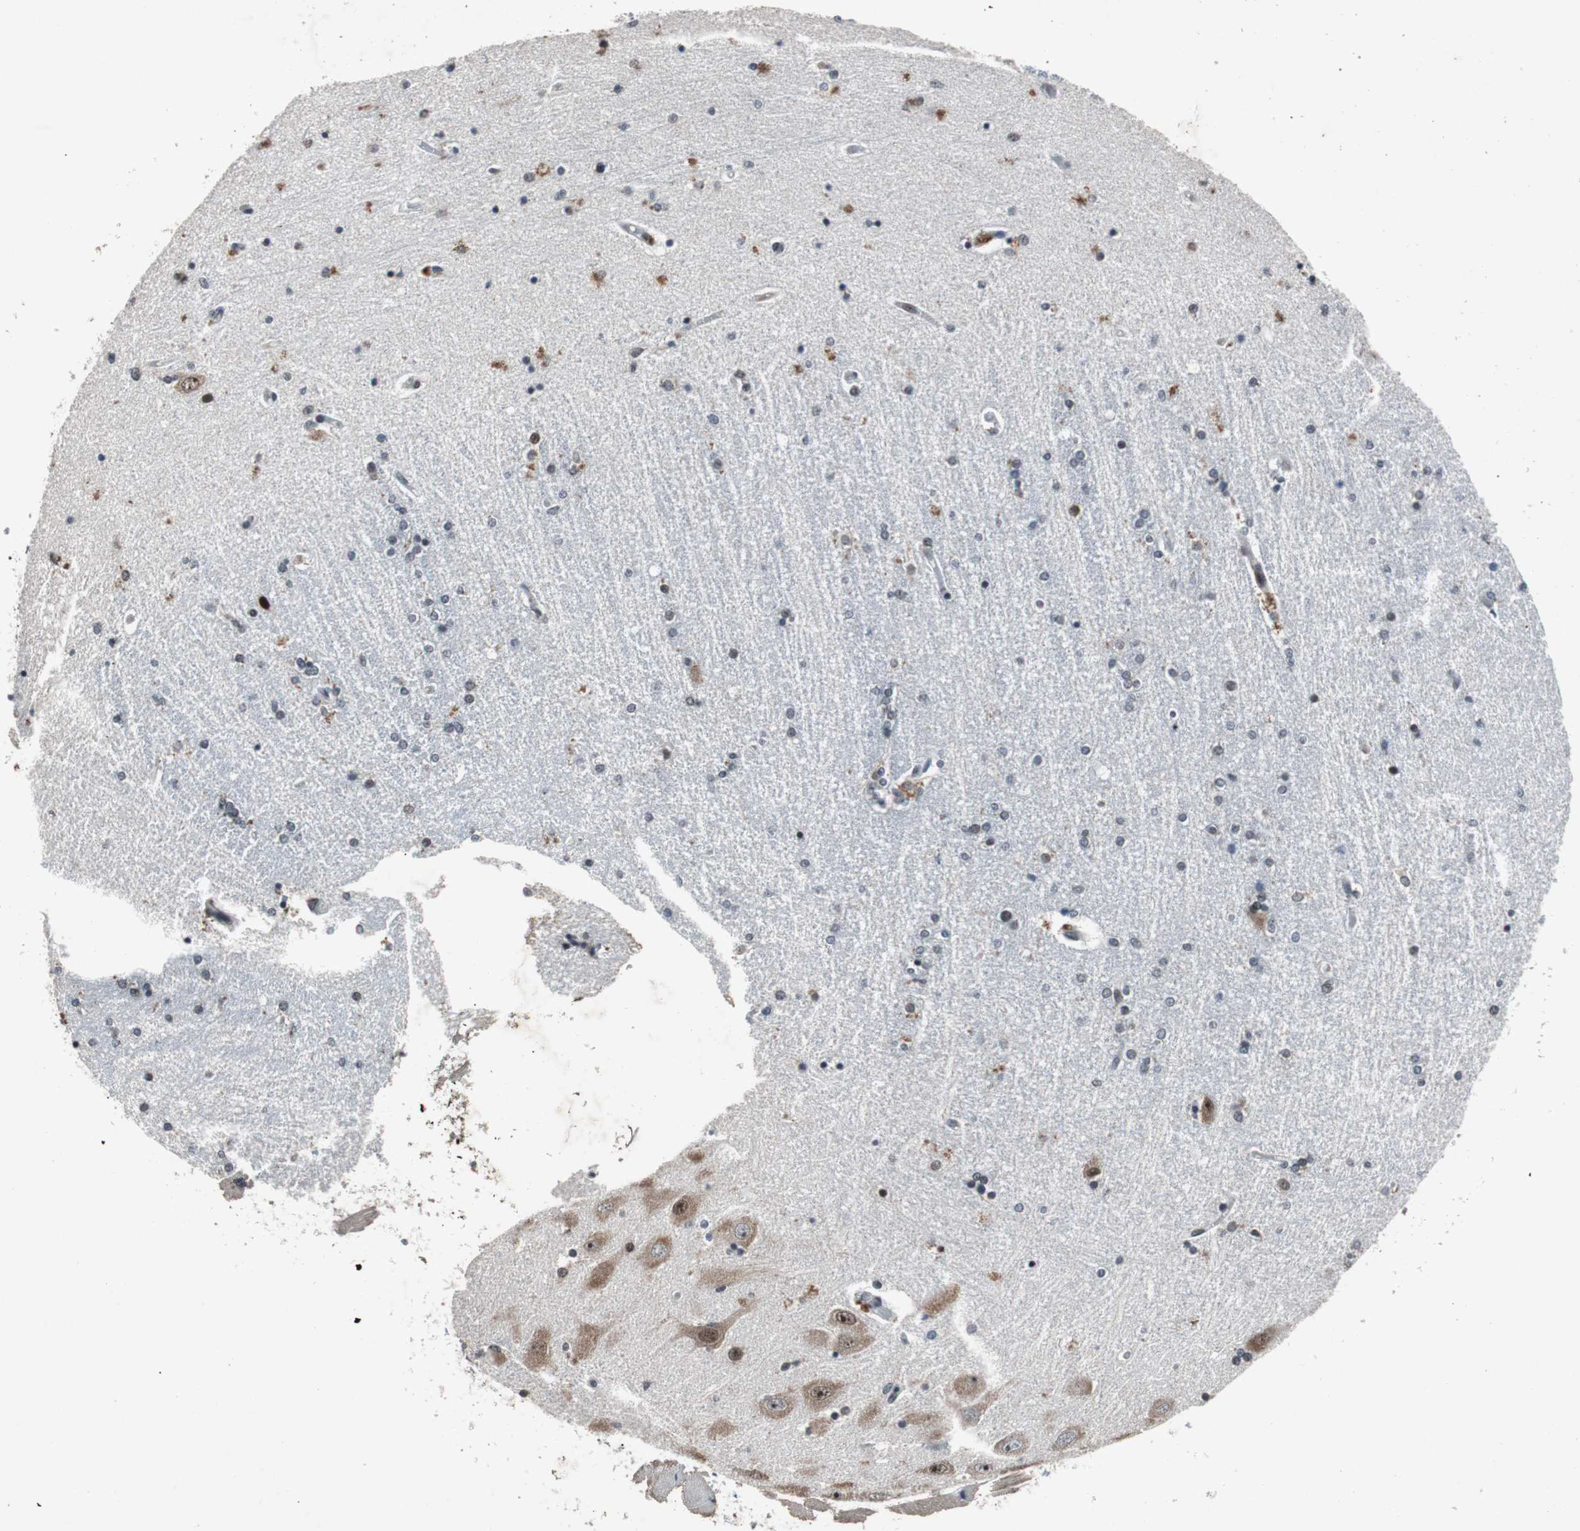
{"staining": {"intensity": "negative", "quantity": "none", "location": "none"}, "tissue": "hippocampus", "cell_type": "Glial cells", "image_type": "normal", "snomed": [{"axis": "morphology", "description": "Normal tissue, NOS"}, {"axis": "topography", "description": "Hippocampus"}], "caption": "This is a micrograph of immunohistochemistry staining of unremarkable hippocampus, which shows no positivity in glial cells. (DAB (3,3'-diaminobenzidine) immunohistochemistry (IHC) with hematoxylin counter stain).", "gene": "USP28", "patient": {"sex": "female", "age": 54}}